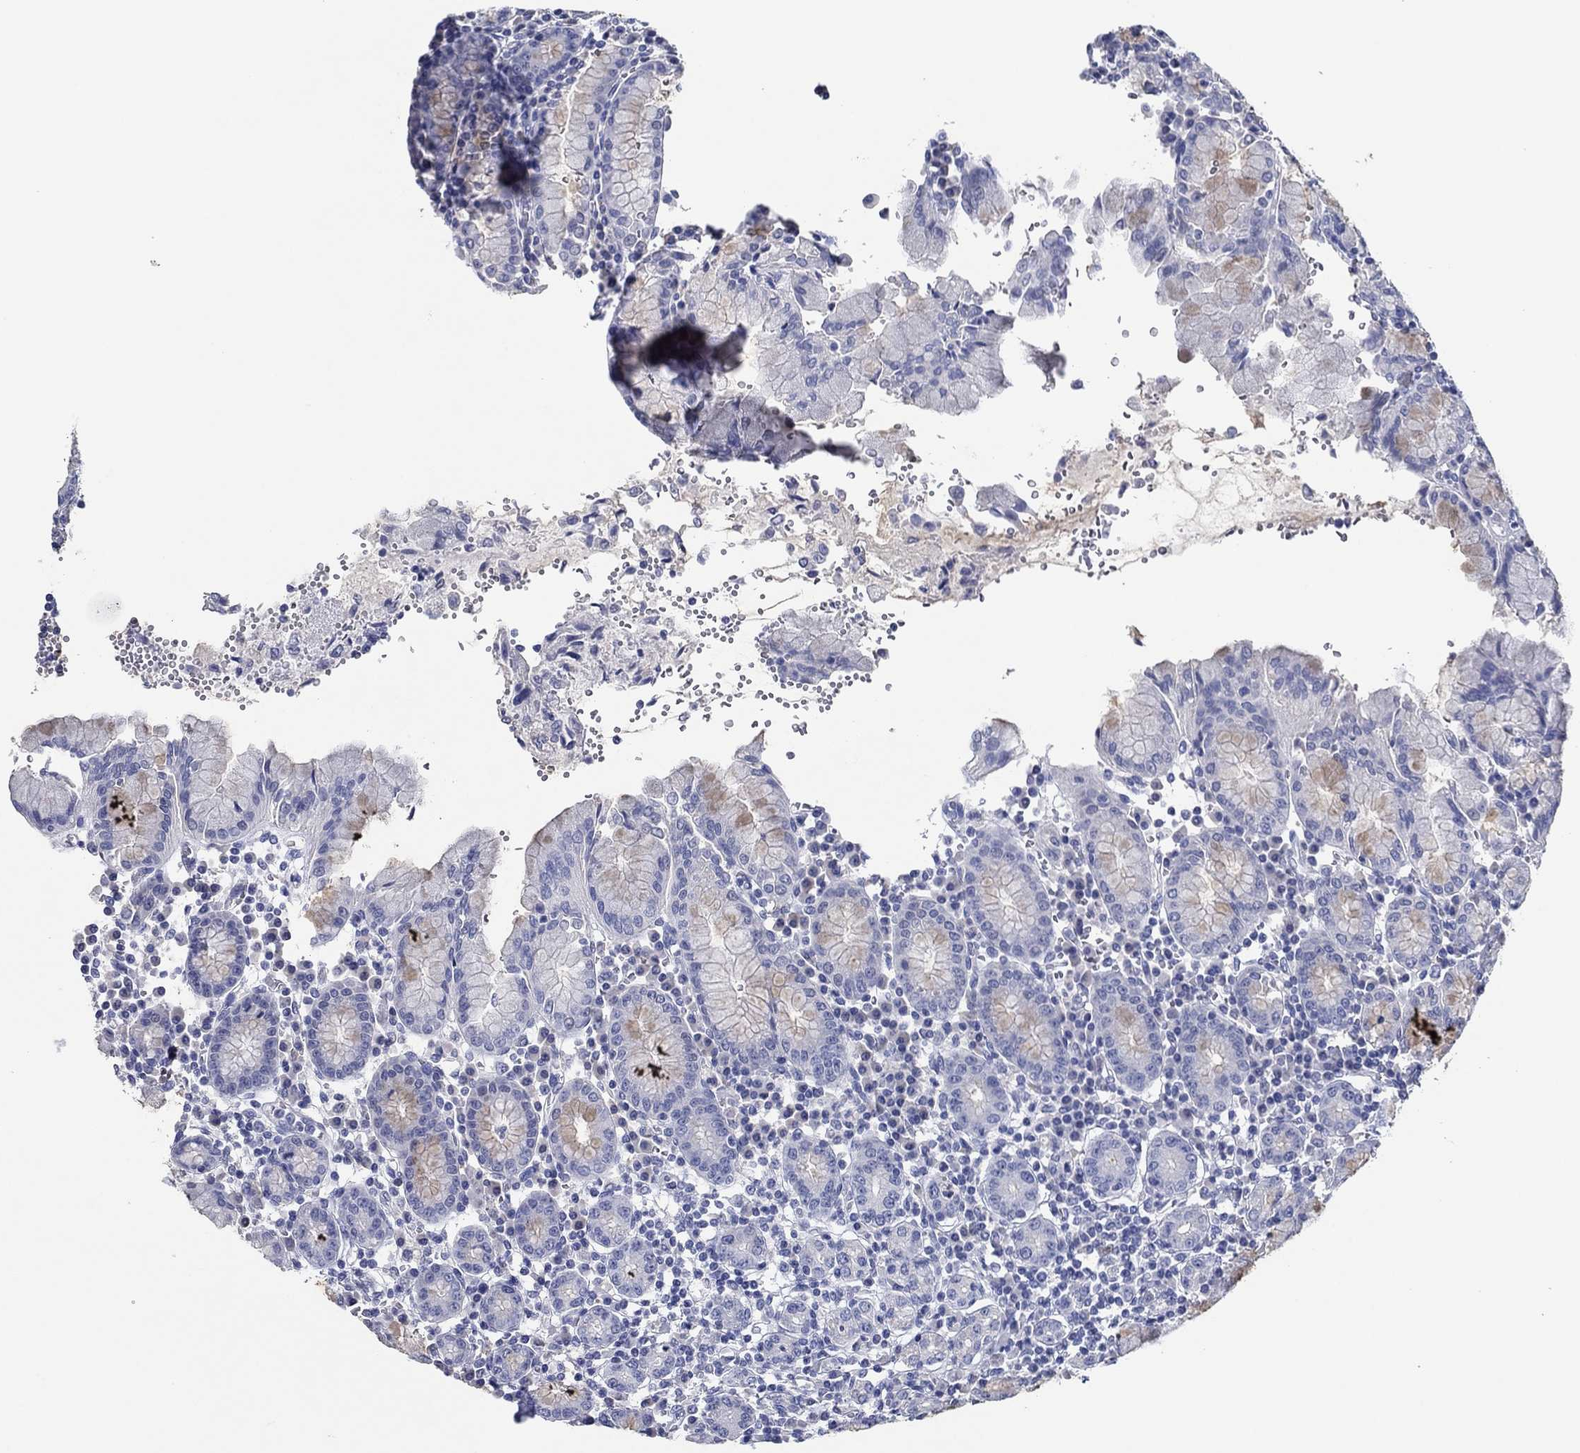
{"staining": {"intensity": "negative", "quantity": "none", "location": "none"}, "tissue": "stomach", "cell_type": "Glandular cells", "image_type": "normal", "snomed": [{"axis": "morphology", "description": "Normal tissue, NOS"}, {"axis": "topography", "description": "Stomach, upper"}, {"axis": "topography", "description": "Stomach"}], "caption": "The micrograph demonstrates no staining of glandular cells in normal stomach. (DAB (3,3'-diaminobenzidine) immunohistochemistry (IHC) with hematoxylin counter stain).", "gene": "POU5F1", "patient": {"sex": "male", "age": 62}}